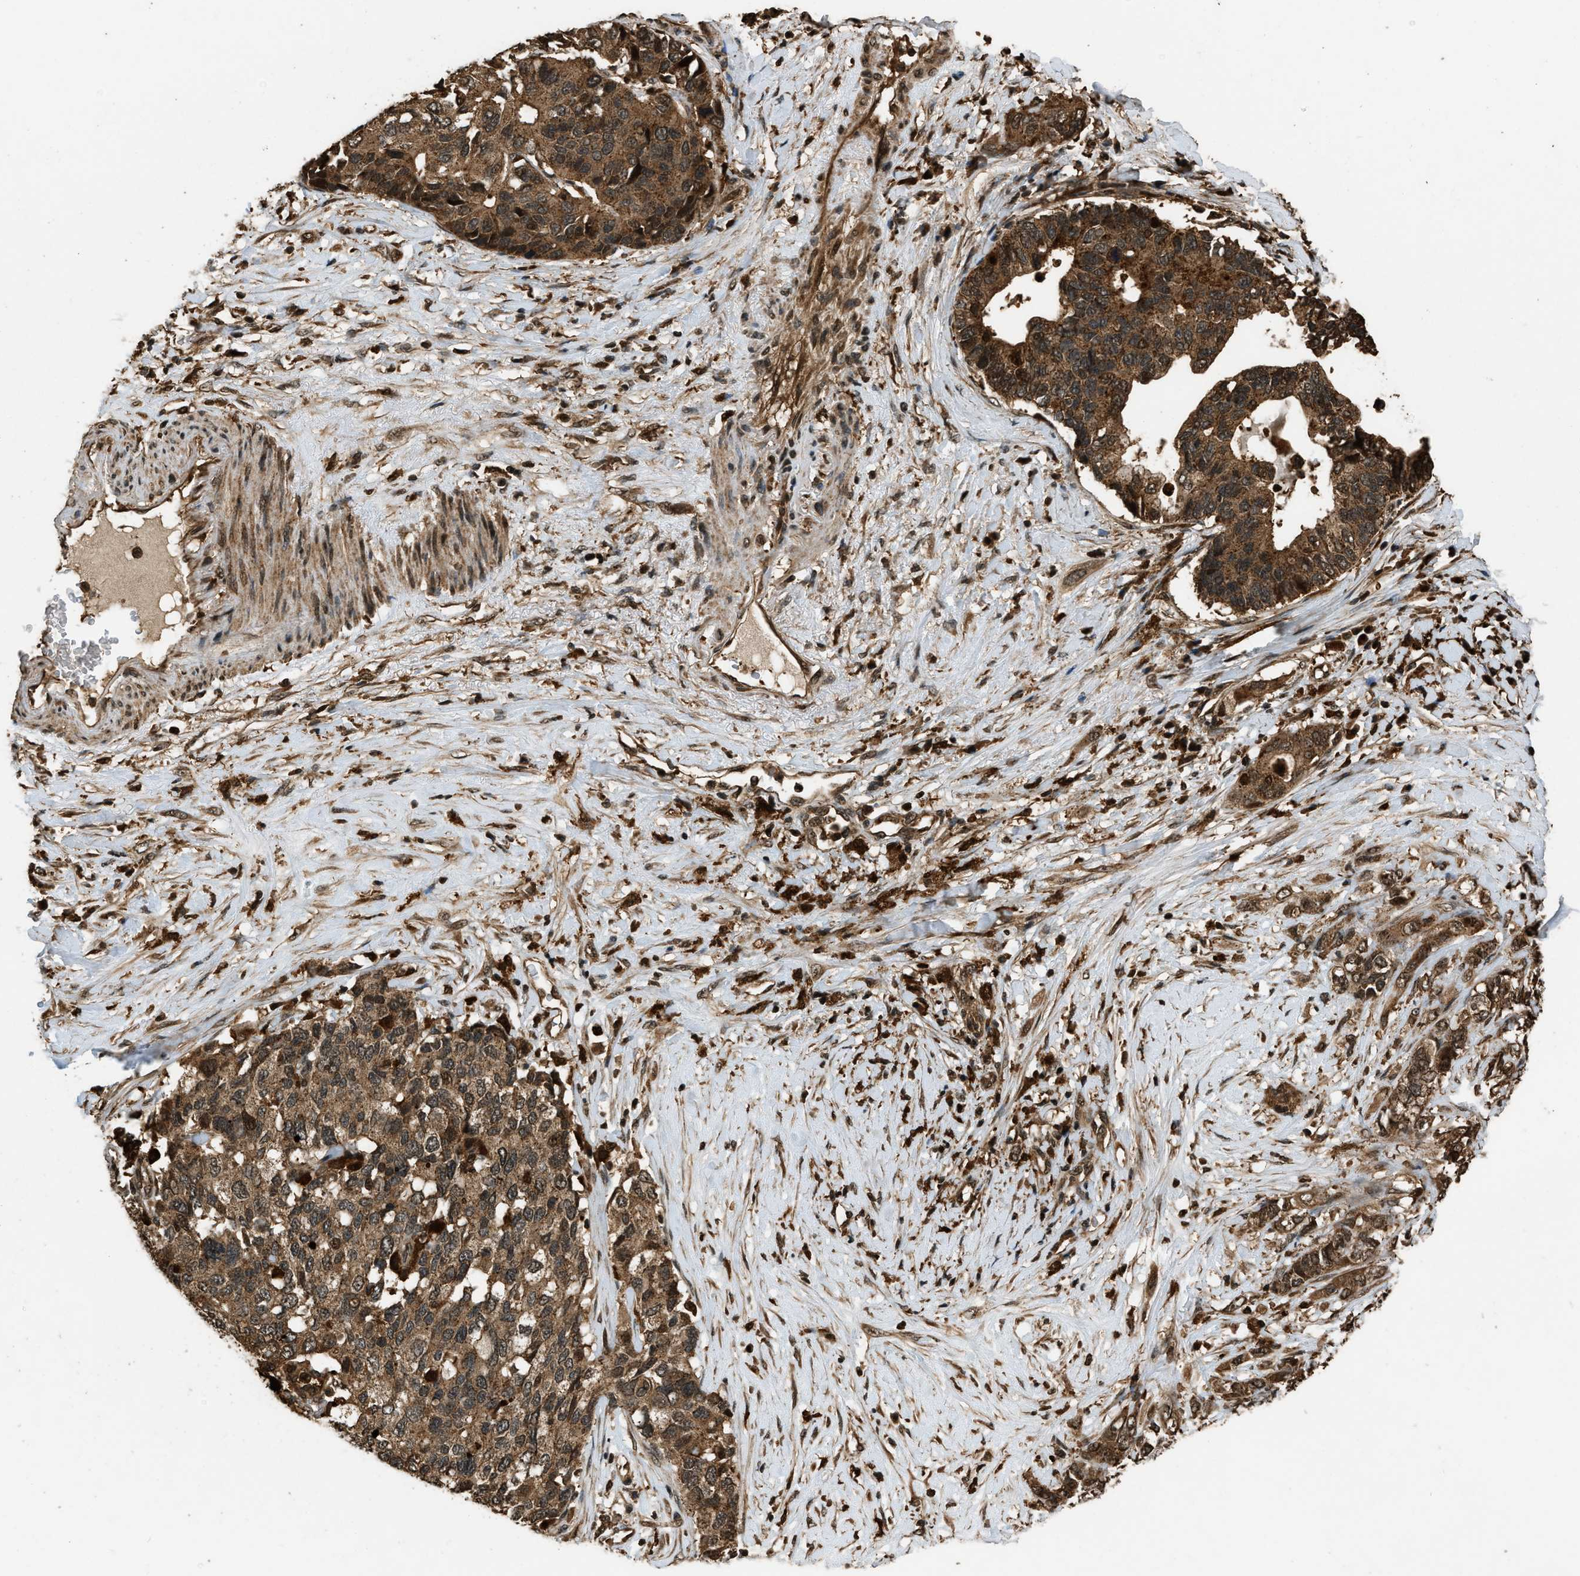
{"staining": {"intensity": "moderate", "quantity": ">75%", "location": "cytoplasmic/membranous"}, "tissue": "pancreatic cancer", "cell_type": "Tumor cells", "image_type": "cancer", "snomed": [{"axis": "morphology", "description": "Adenocarcinoma, NOS"}, {"axis": "topography", "description": "Pancreas"}], "caption": "Immunohistochemical staining of adenocarcinoma (pancreatic) displays moderate cytoplasmic/membranous protein staining in about >75% of tumor cells.", "gene": "RAP2A", "patient": {"sex": "female", "age": 56}}